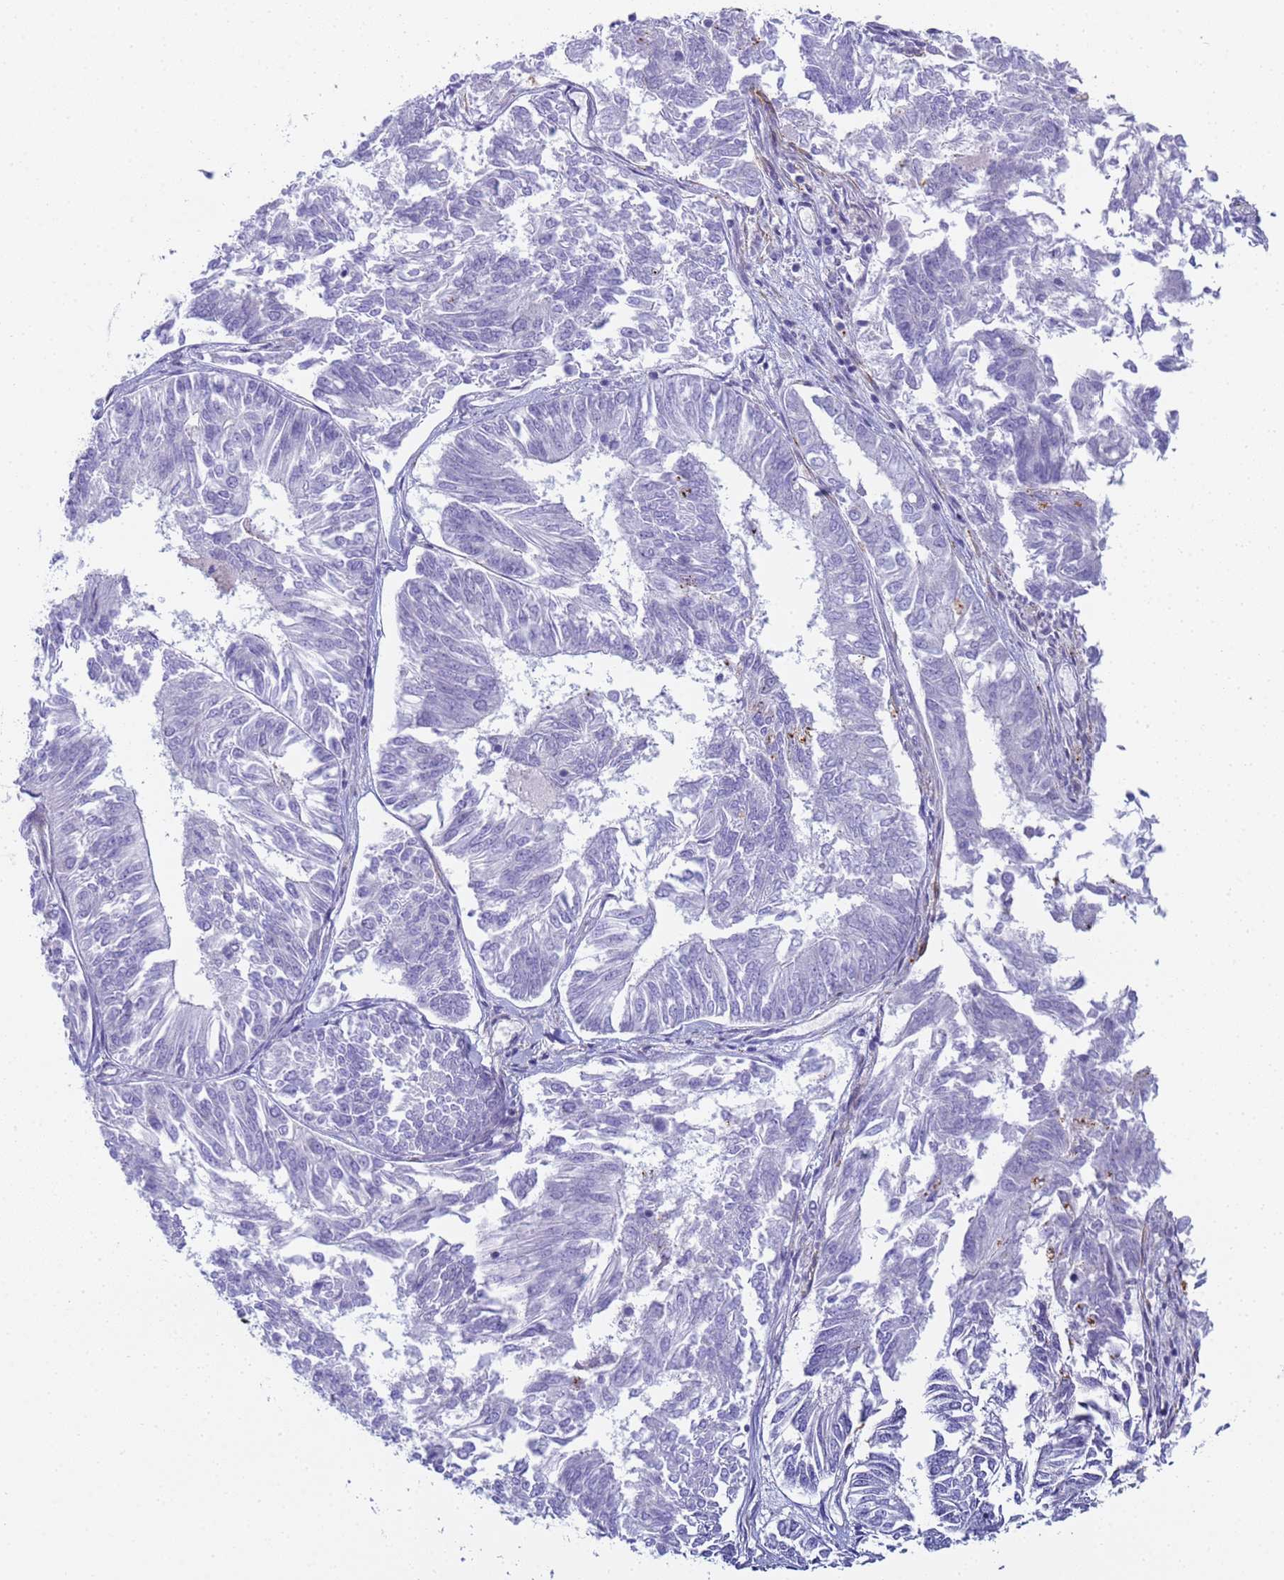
{"staining": {"intensity": "negative", "quantity": "none", "location": "none"}, "tissue": "endometrial cancer", "cell_type": "Tumor cells", "image_type": "cancer", "snomed": [{"axis": "morphology", "description": "Adenocarcinoma, NOS"}, {"axis": "topography", "description": "Endometrium"}], "caption": "Tumor cells show no significant expression in endometrial cancer.", "gene": "CR1", "patient": {"sex": "female", "age": 58}}